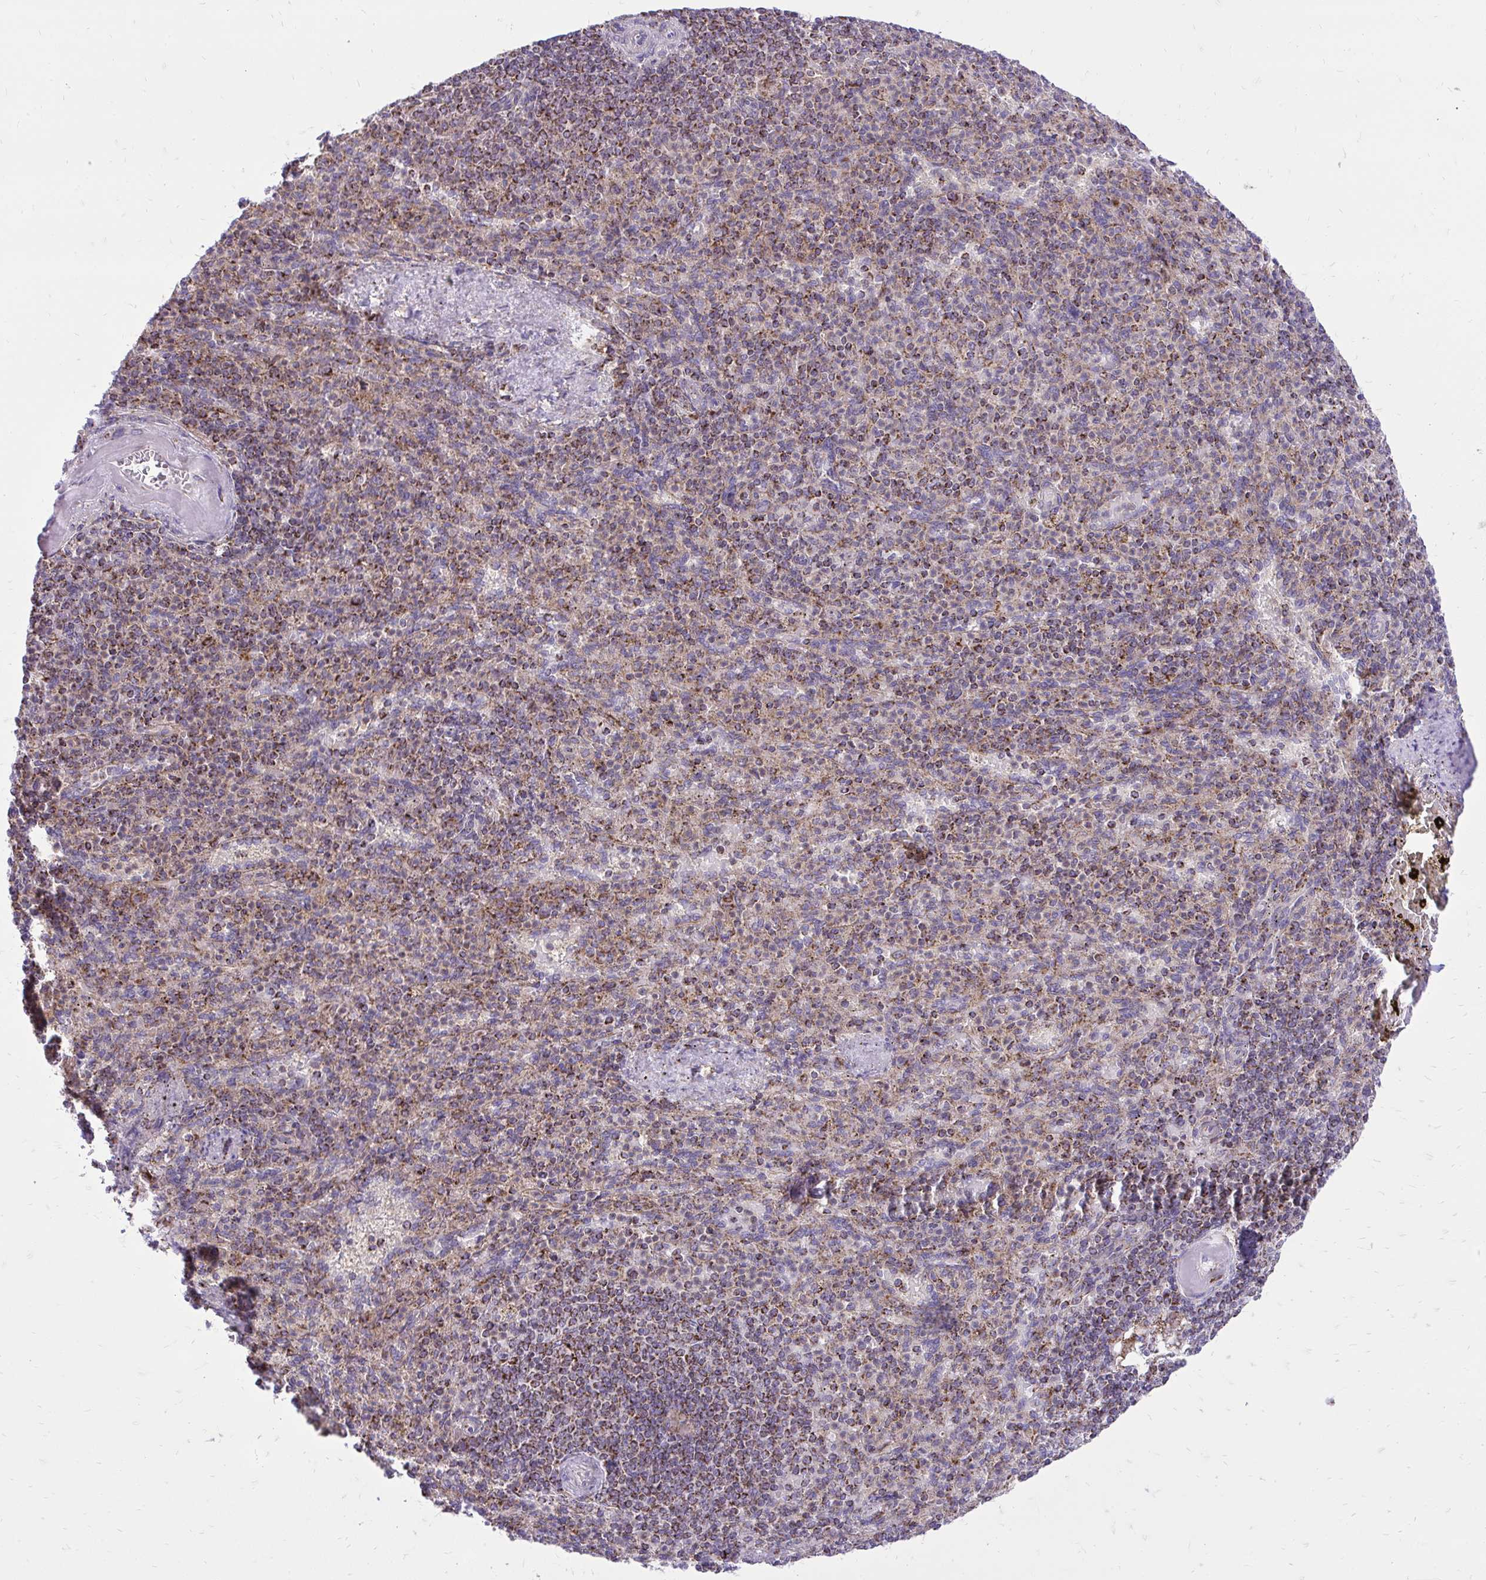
{"staining": {"intensity": "moderate", "quantity": "25%-75%", "location": "cytoplasmic/membranous"}, "tissue": "spleen", "cell_type": "Cells in red pulp", "image_type": "normal", "snomed": [{"axis": "morphology", "description": "Normal tissue, NOS"}, {"axis": "topography", "description": "Spleen"}], "caption": "Brown immunohistochemical staining in benign human spleen shows moderate cytoplasmic/membranous positivity in approximately 25%-75% of cells in red pulp.", "gene": "SPTBN2", "patient": {"sex": "female", "age": 74}}